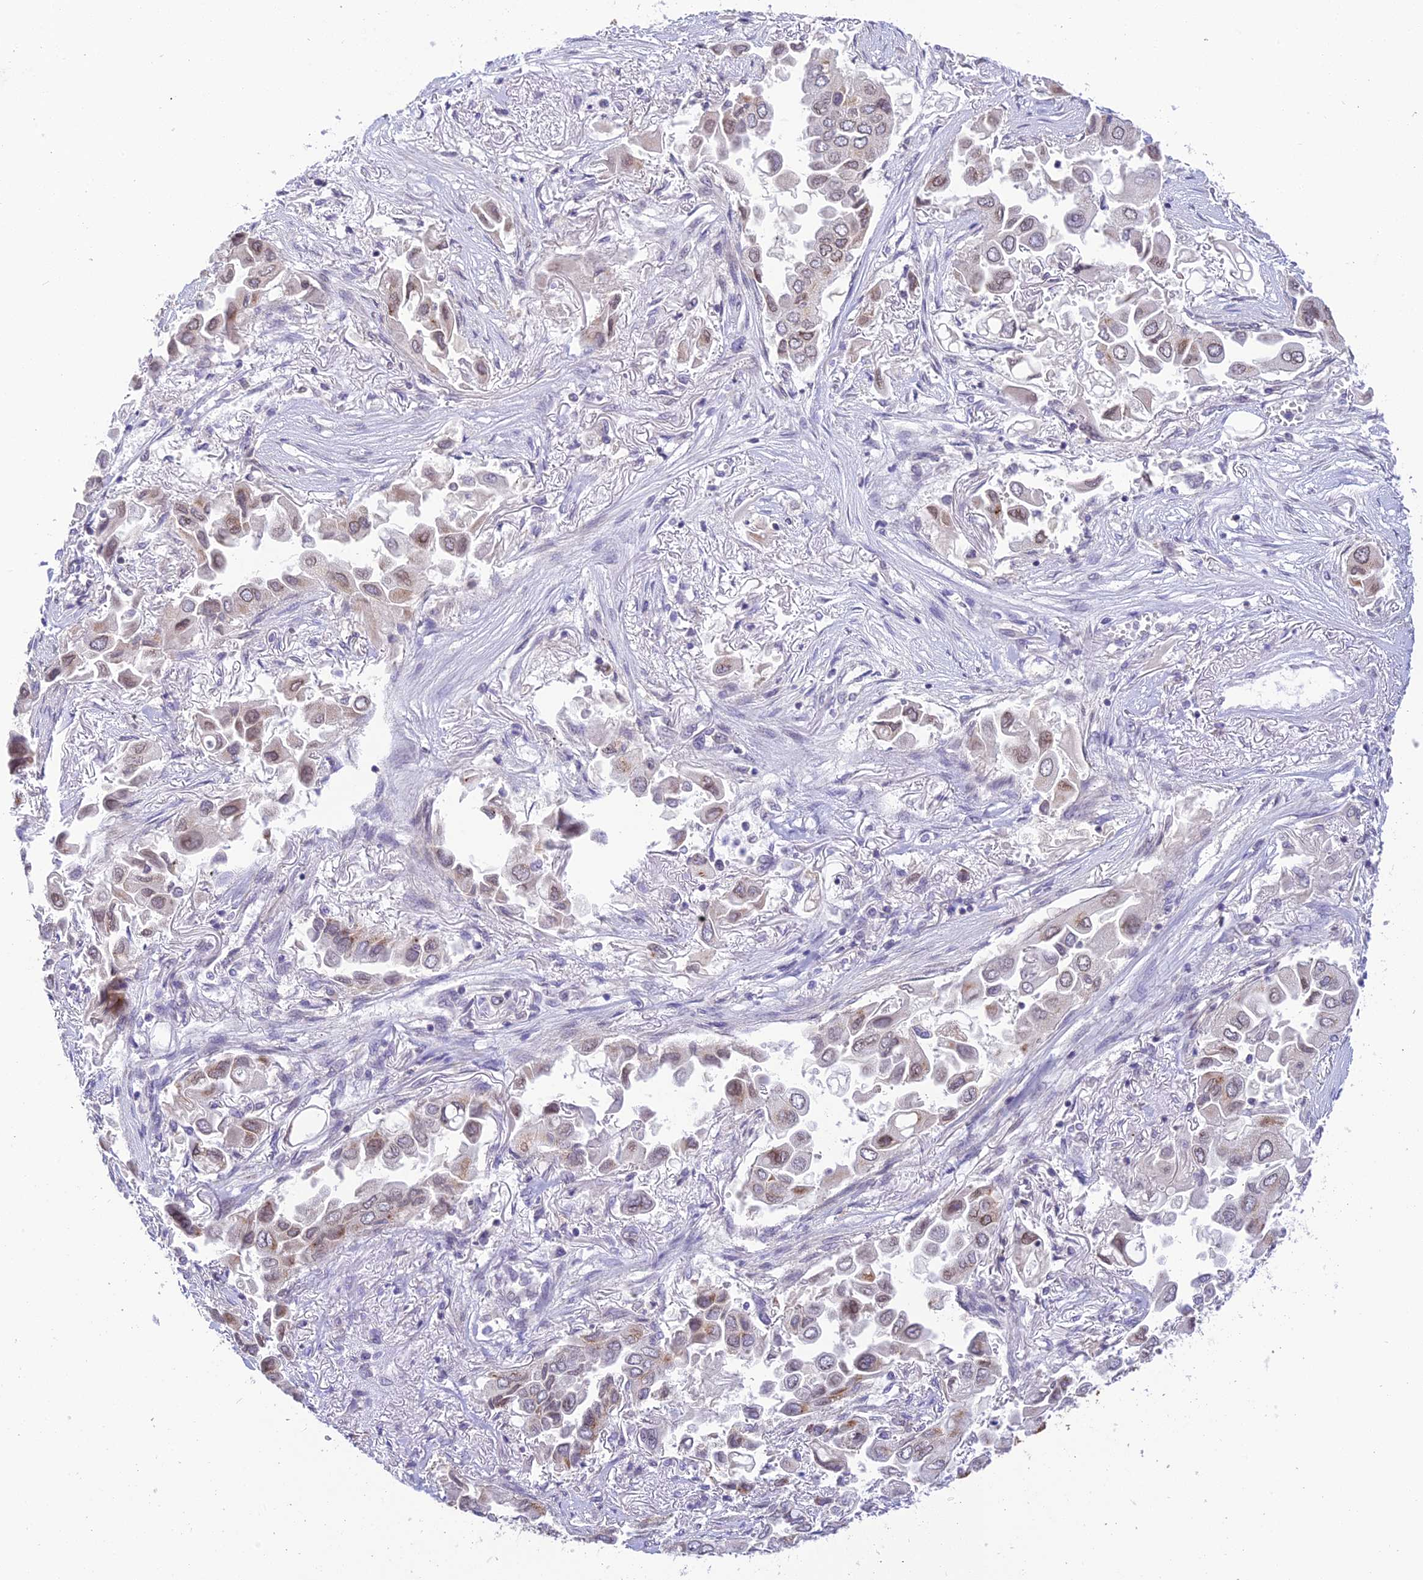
{"staining": {"intensity": "moderate", "quantity": "<25%", "location": "none"}, "tissue": "lung cancer", "cell_type": "Tumor cells", "image_type": "cancer", "snomed": [{"axis": "morphology", "description": "Adenocarcinoma, NOS"}, {"axis": "topography", "description": "Lung"}], "caption": "Moderate None staining is seen in about <25% of tumor cells in adenocarcinoma (lung).", "gene": "BMT2", "patient": {"sex": "female", "age": 76}}